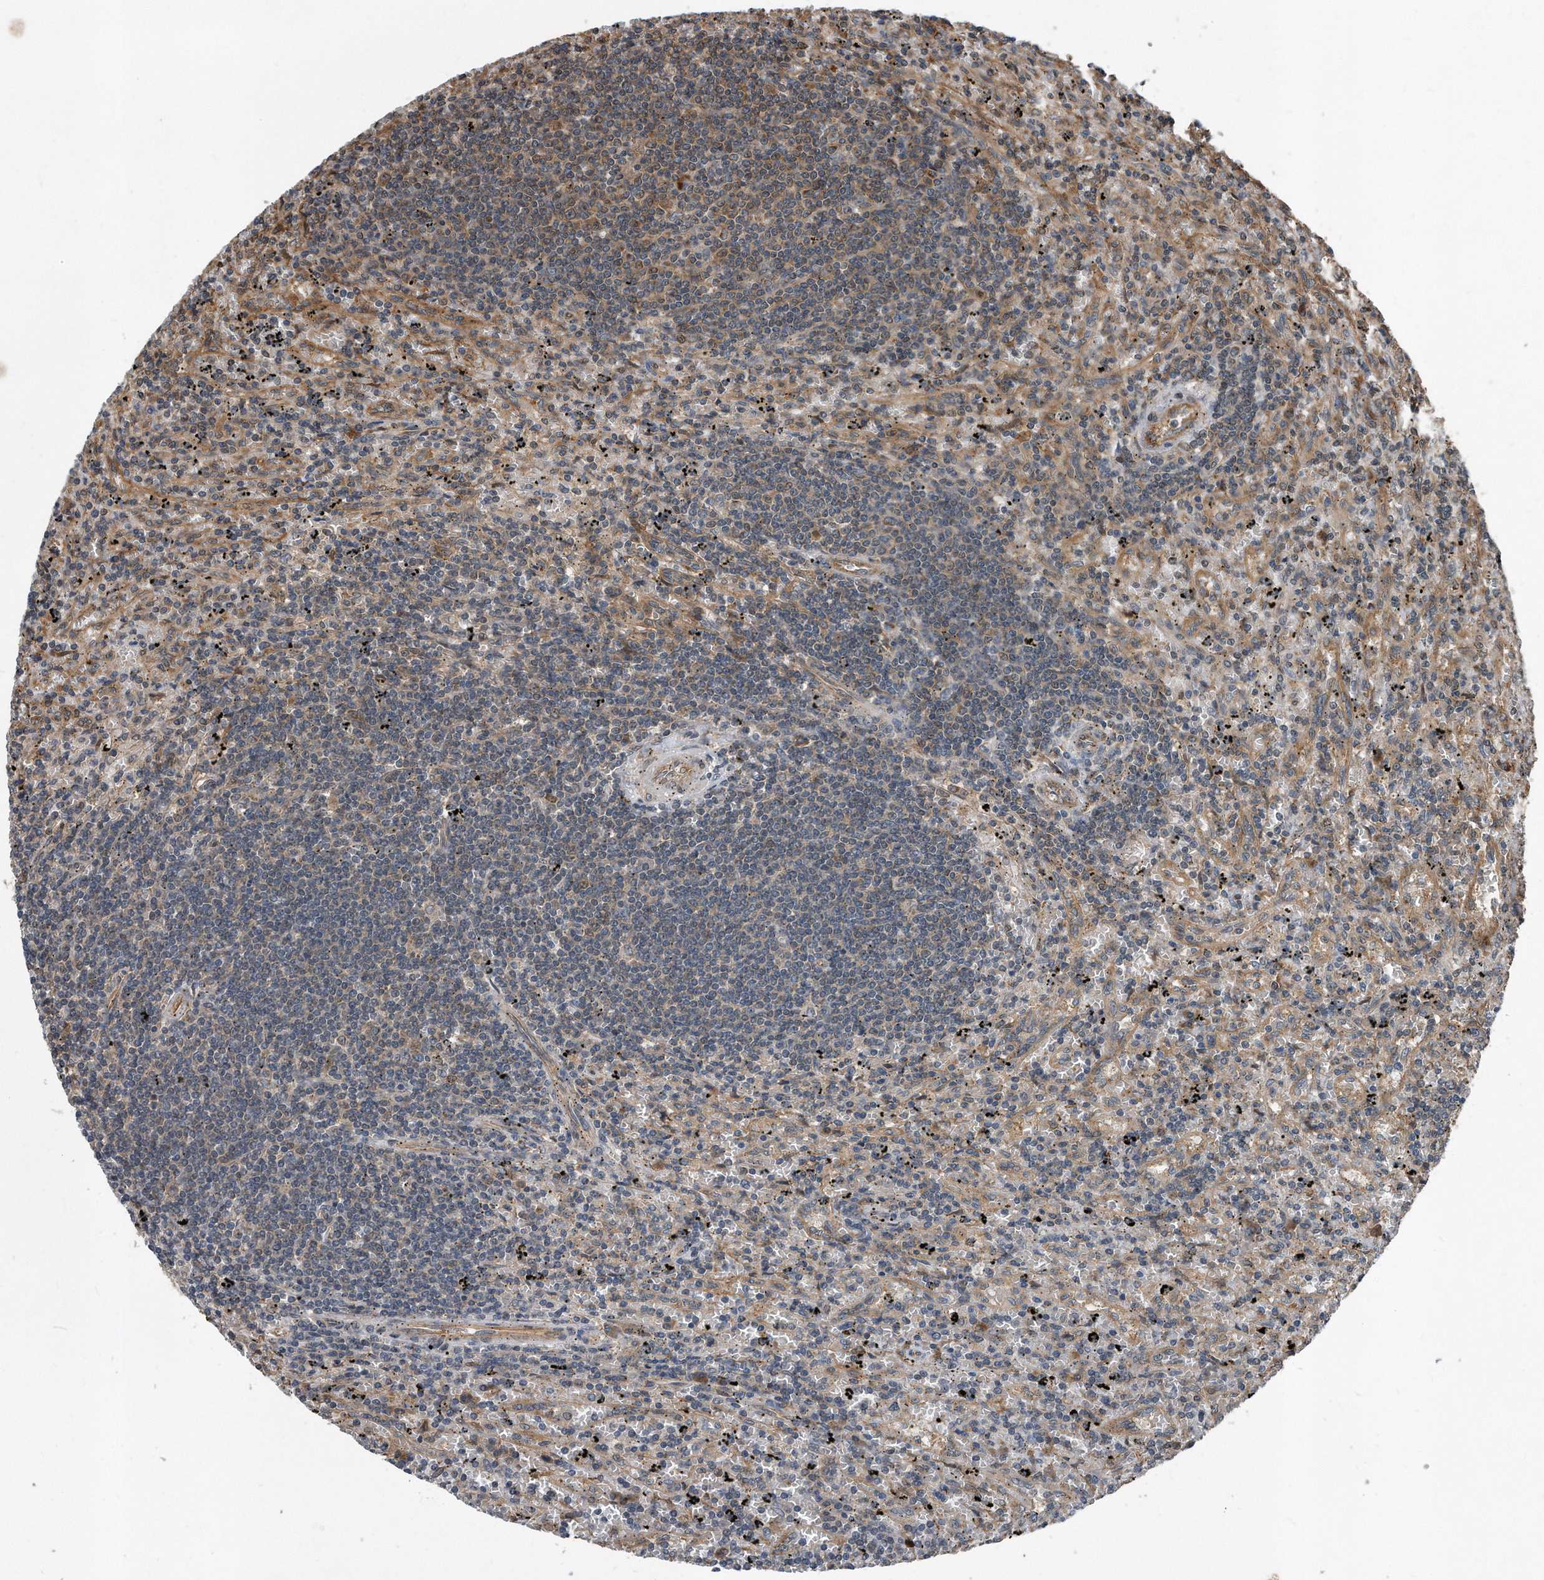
{"staining": {"intensity": "weak", "quantity": "25%-75%", "location": "cytoplasmic/membranous"}, "tissue": "lymphoma", "cell_type": "Tumor cells", "image_type": "cancer", "snomed": [{"axis": "morphology", "description": "Malignant lymphoma, non-Hodgkin's type, Low grade"}, {"axis": "topography", "description": "Spleen"}], "caption": "IHC image of neoplastic tissue: lymphoma stained using IHC displays low levels of weak protein expression localized specifically in the cytoplasmic/membranous of tumor cells, appearing as a cytoplasmic/membranous brown color.", "gene": "FAM136A", "patient": {"sex": "male", "age": 76}}